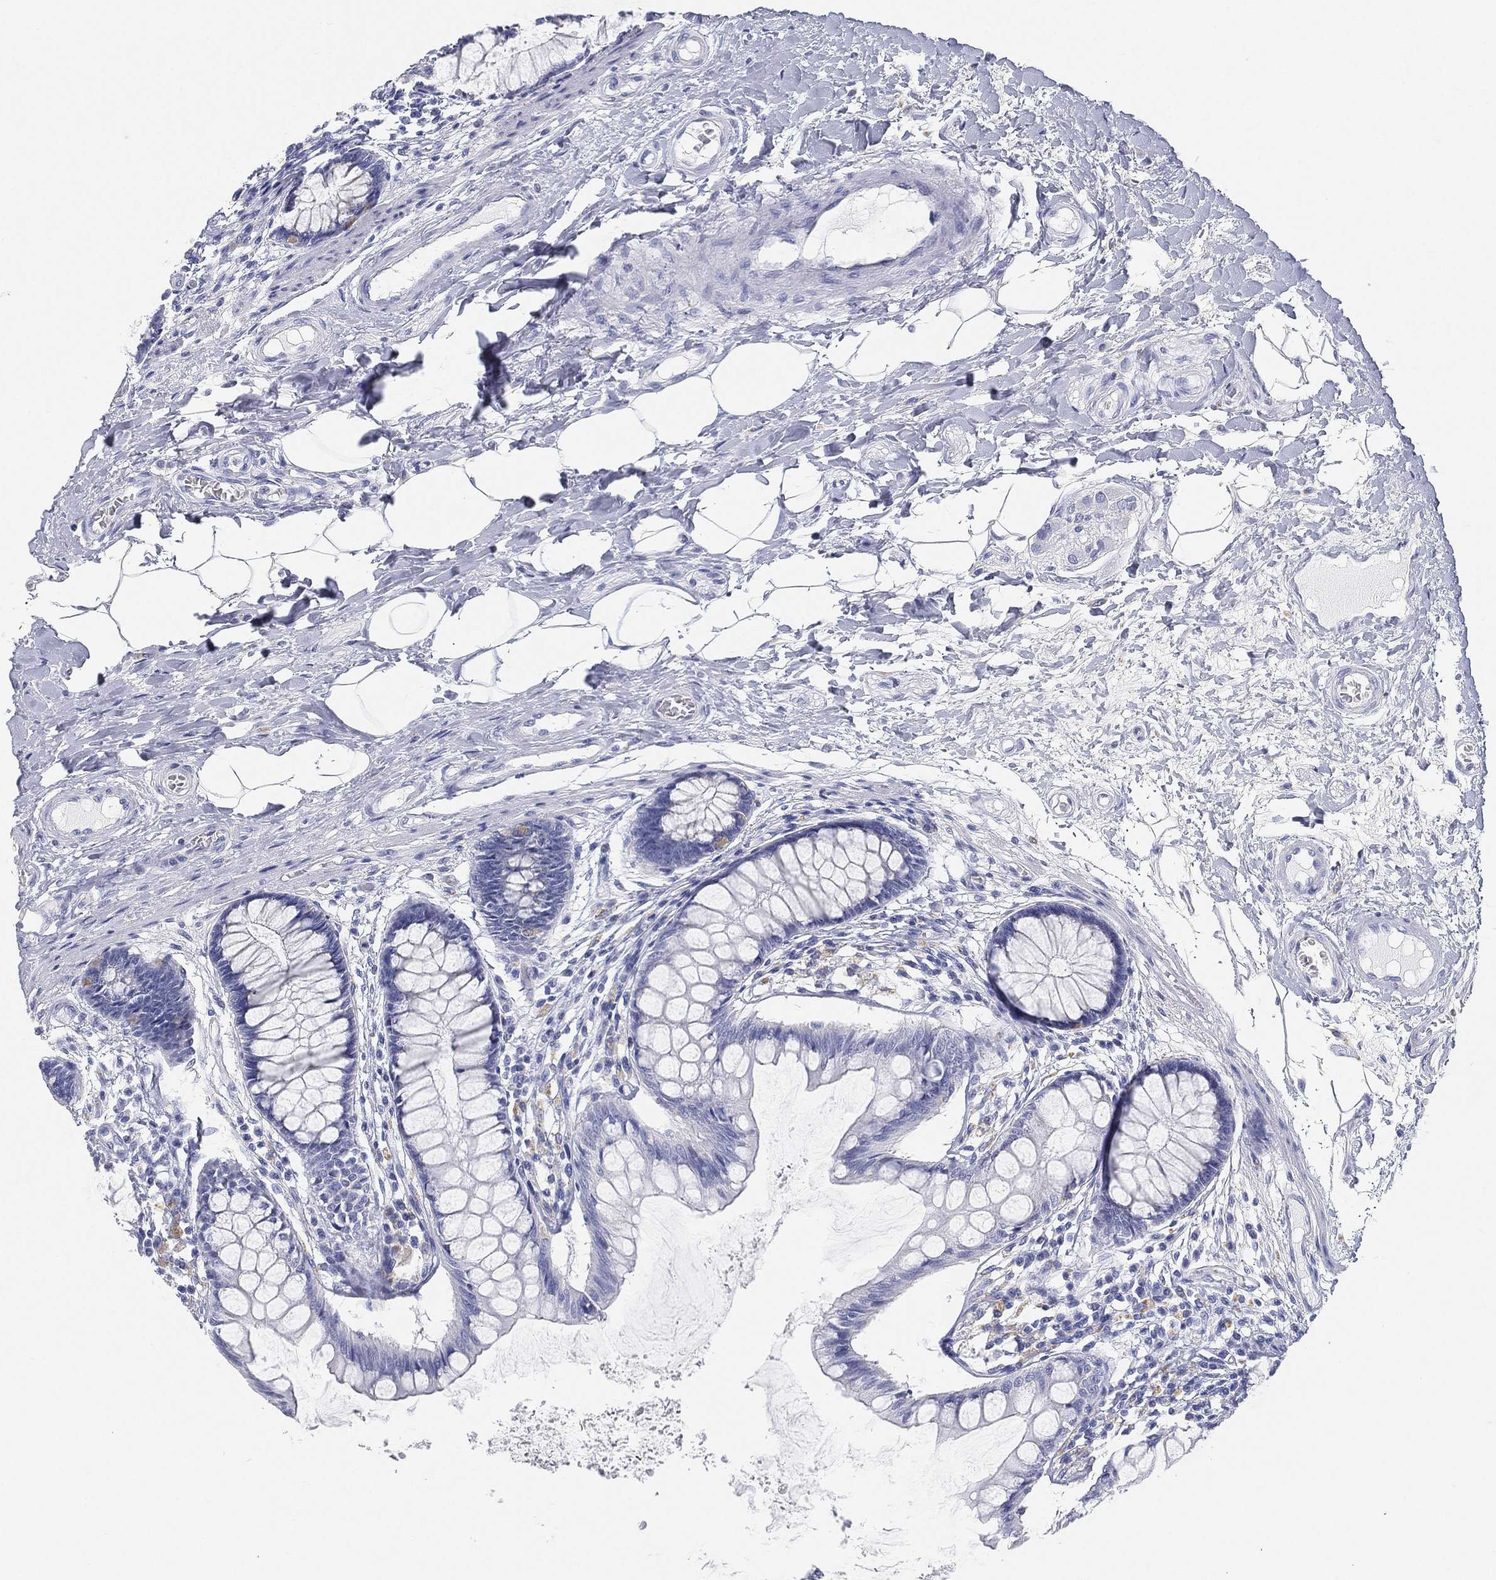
{"staining": {"intensity": "negative", "quantity": "none", "location": "none"}, "tissue": "colon", "cell_type": "Endothelial cells", "image_type": "normal", "snomed": [{"axis": "morphology", "description": "Normal tissue, NOS"}, {"axis": "topography", "description": "Colon"}], "caption": "Endothelial cells show no significant staining in unremarkable colon. The staining was performed using DAB (3,3'-diaminobenzidine) to visualize the protein expression in brown, while the nuclei were stained in blue with hematoxylin (Magnification: 20x).", "gene": "GPR61", "patient": {"sex": "female", "age": 65}}